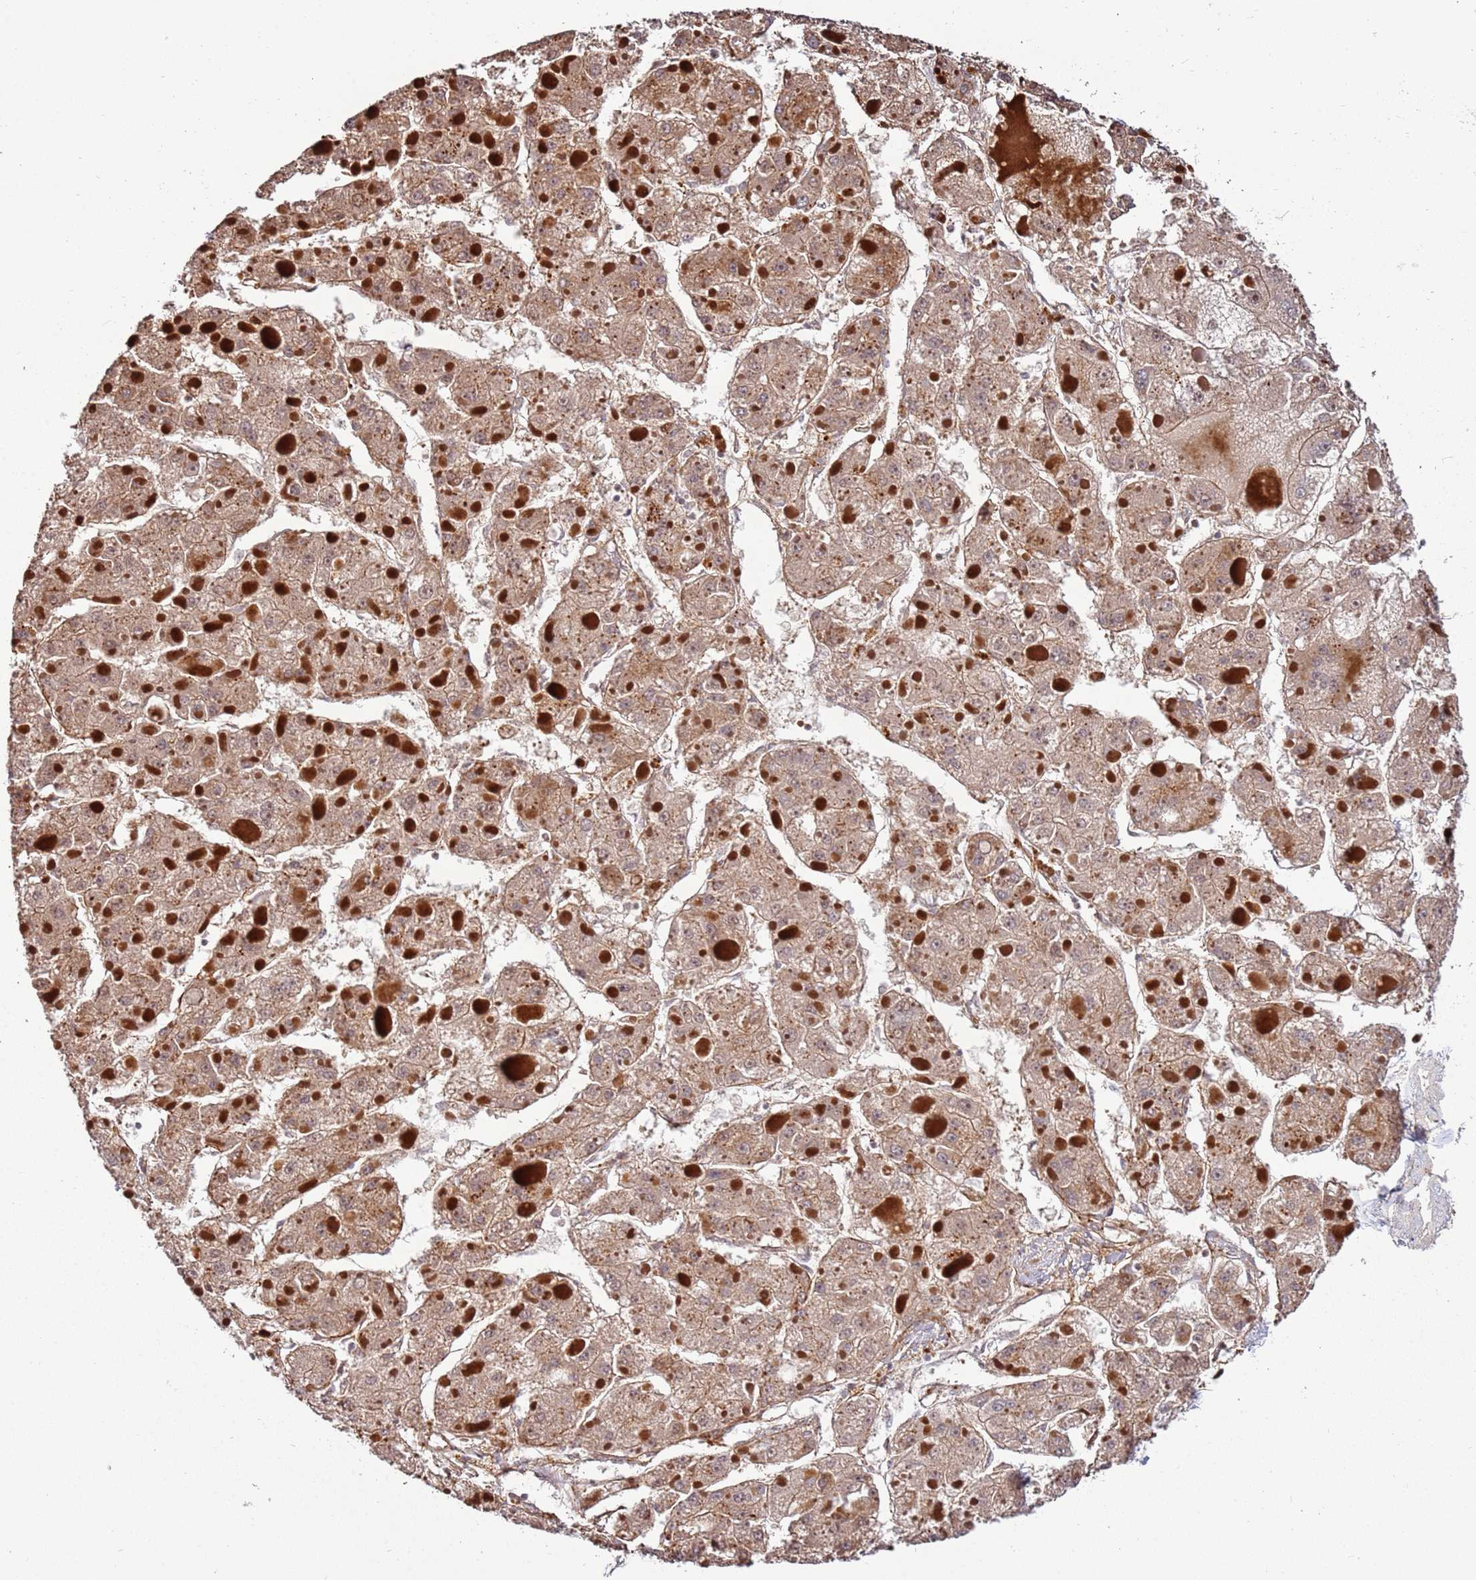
{"staining": {"intensity": "moderate", "quantity": ">75%", "location": "cytoplasmic/membranous"}, "tissue": "liver cancer", "cell_type": "Tumor cells", "image_type": "cancer", "snomed": [{"axis": "morphology", "description": "Carcinoma, Hepatocellular, NOS"}, {"axis": "topography", "description": "Liver"}], "caption": "Immunohistochemistry histopathology image of human liver hepatocellular carcinoma stained for a protein (brown), which displays medium levels of moderate cytoplasmic/membranous positivity in about >75% of tumor cells.", "gene": "RHBDL1", "patient": {"sex": "female", "age": 73}}